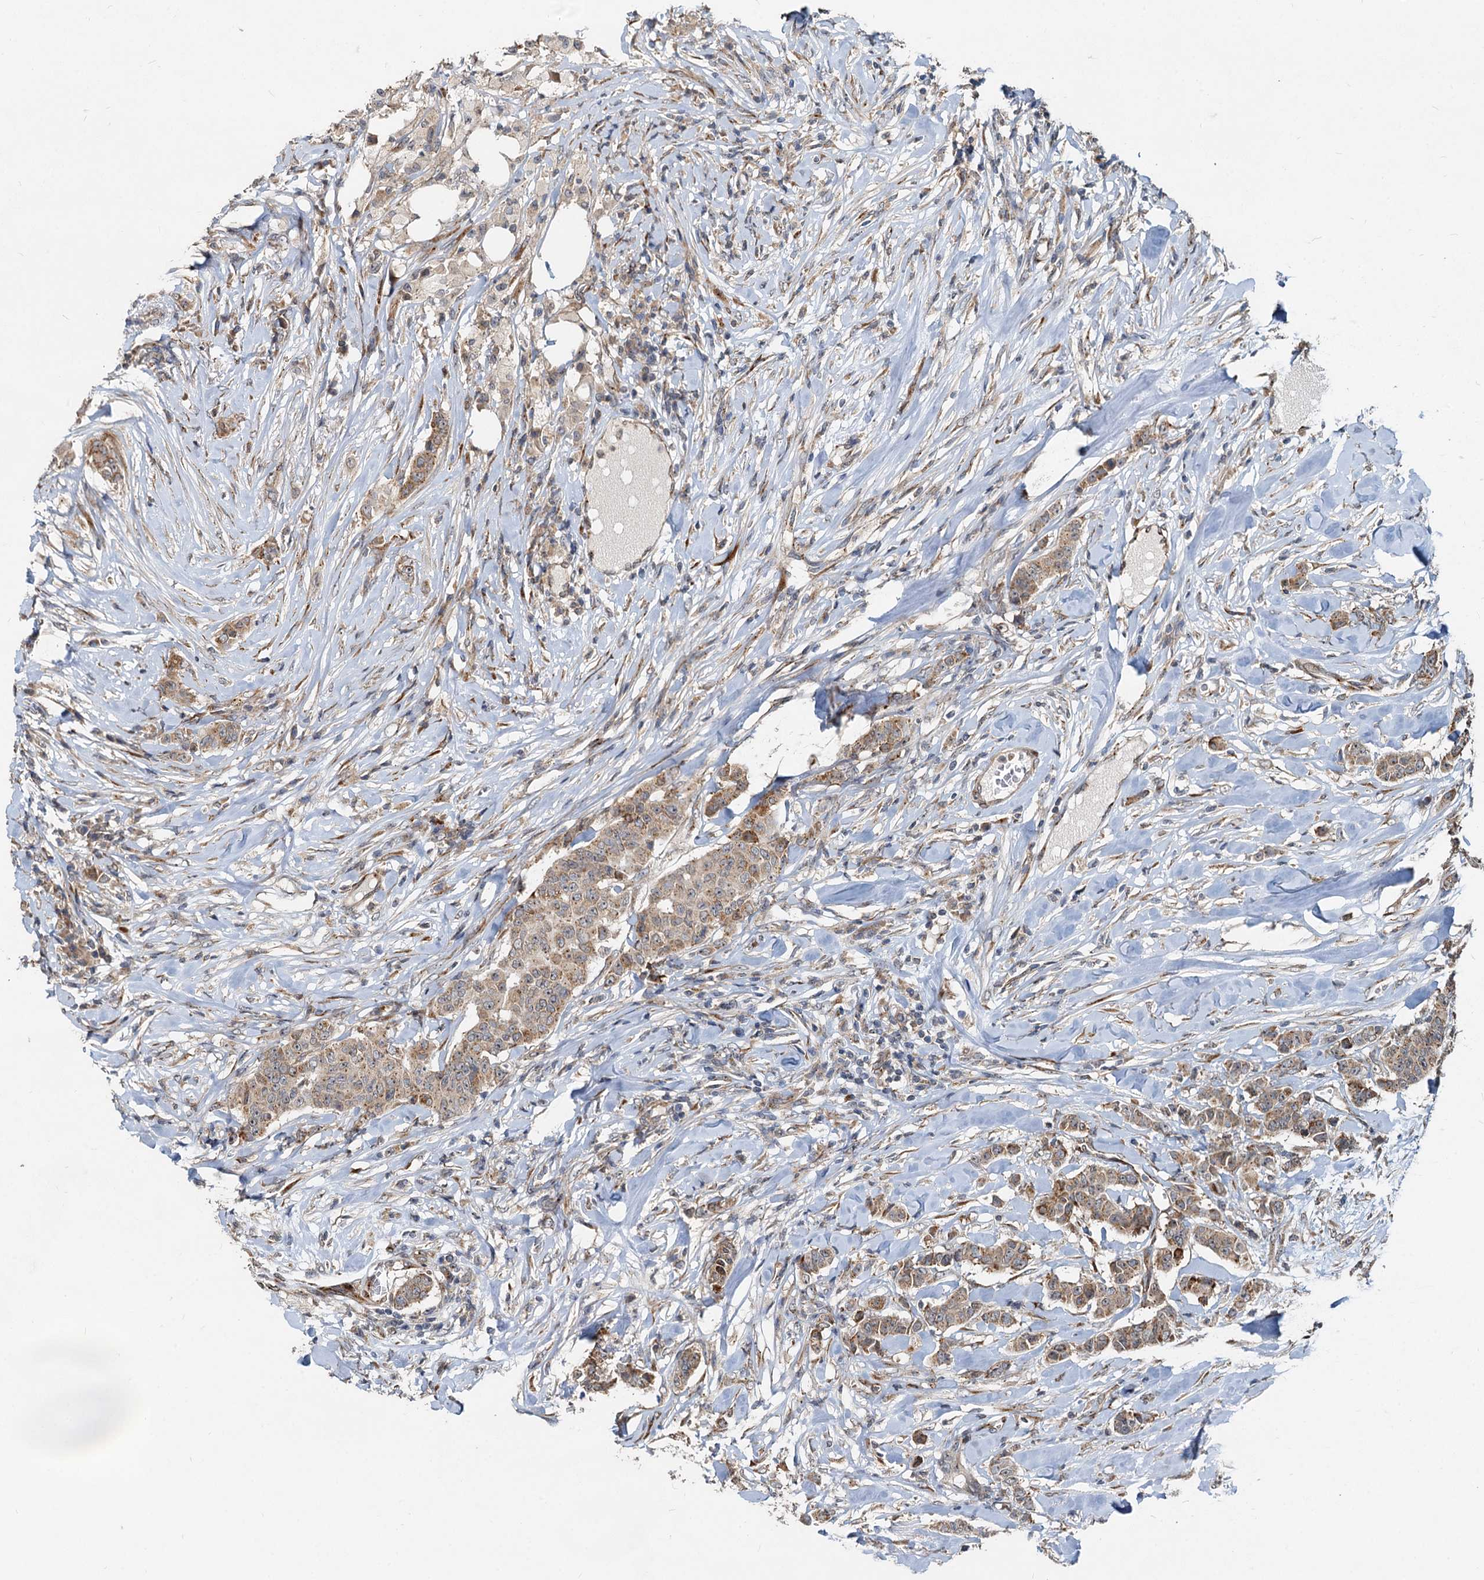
{"staining": {"intensity": "moderate", "quantity": ">75%", "location": "cytoplasmic/membranous"}, "tissue": "breast cancer", "cell_type": "Tumor cells", "image_type": "cancer", "snomed": [{"axis": "morphology", "description": "Duct carcinoma"}, {"axis": "topography", "description": "Breast"}], "caption": "Immunohistochemical staining of intraductal carcinoma (breast) reveals moderate cytoplasmic/membranous protein staining in about >75% of tumor cells.", "gene": "CEP68", "patient": {"sex": "female", "age": 40}}